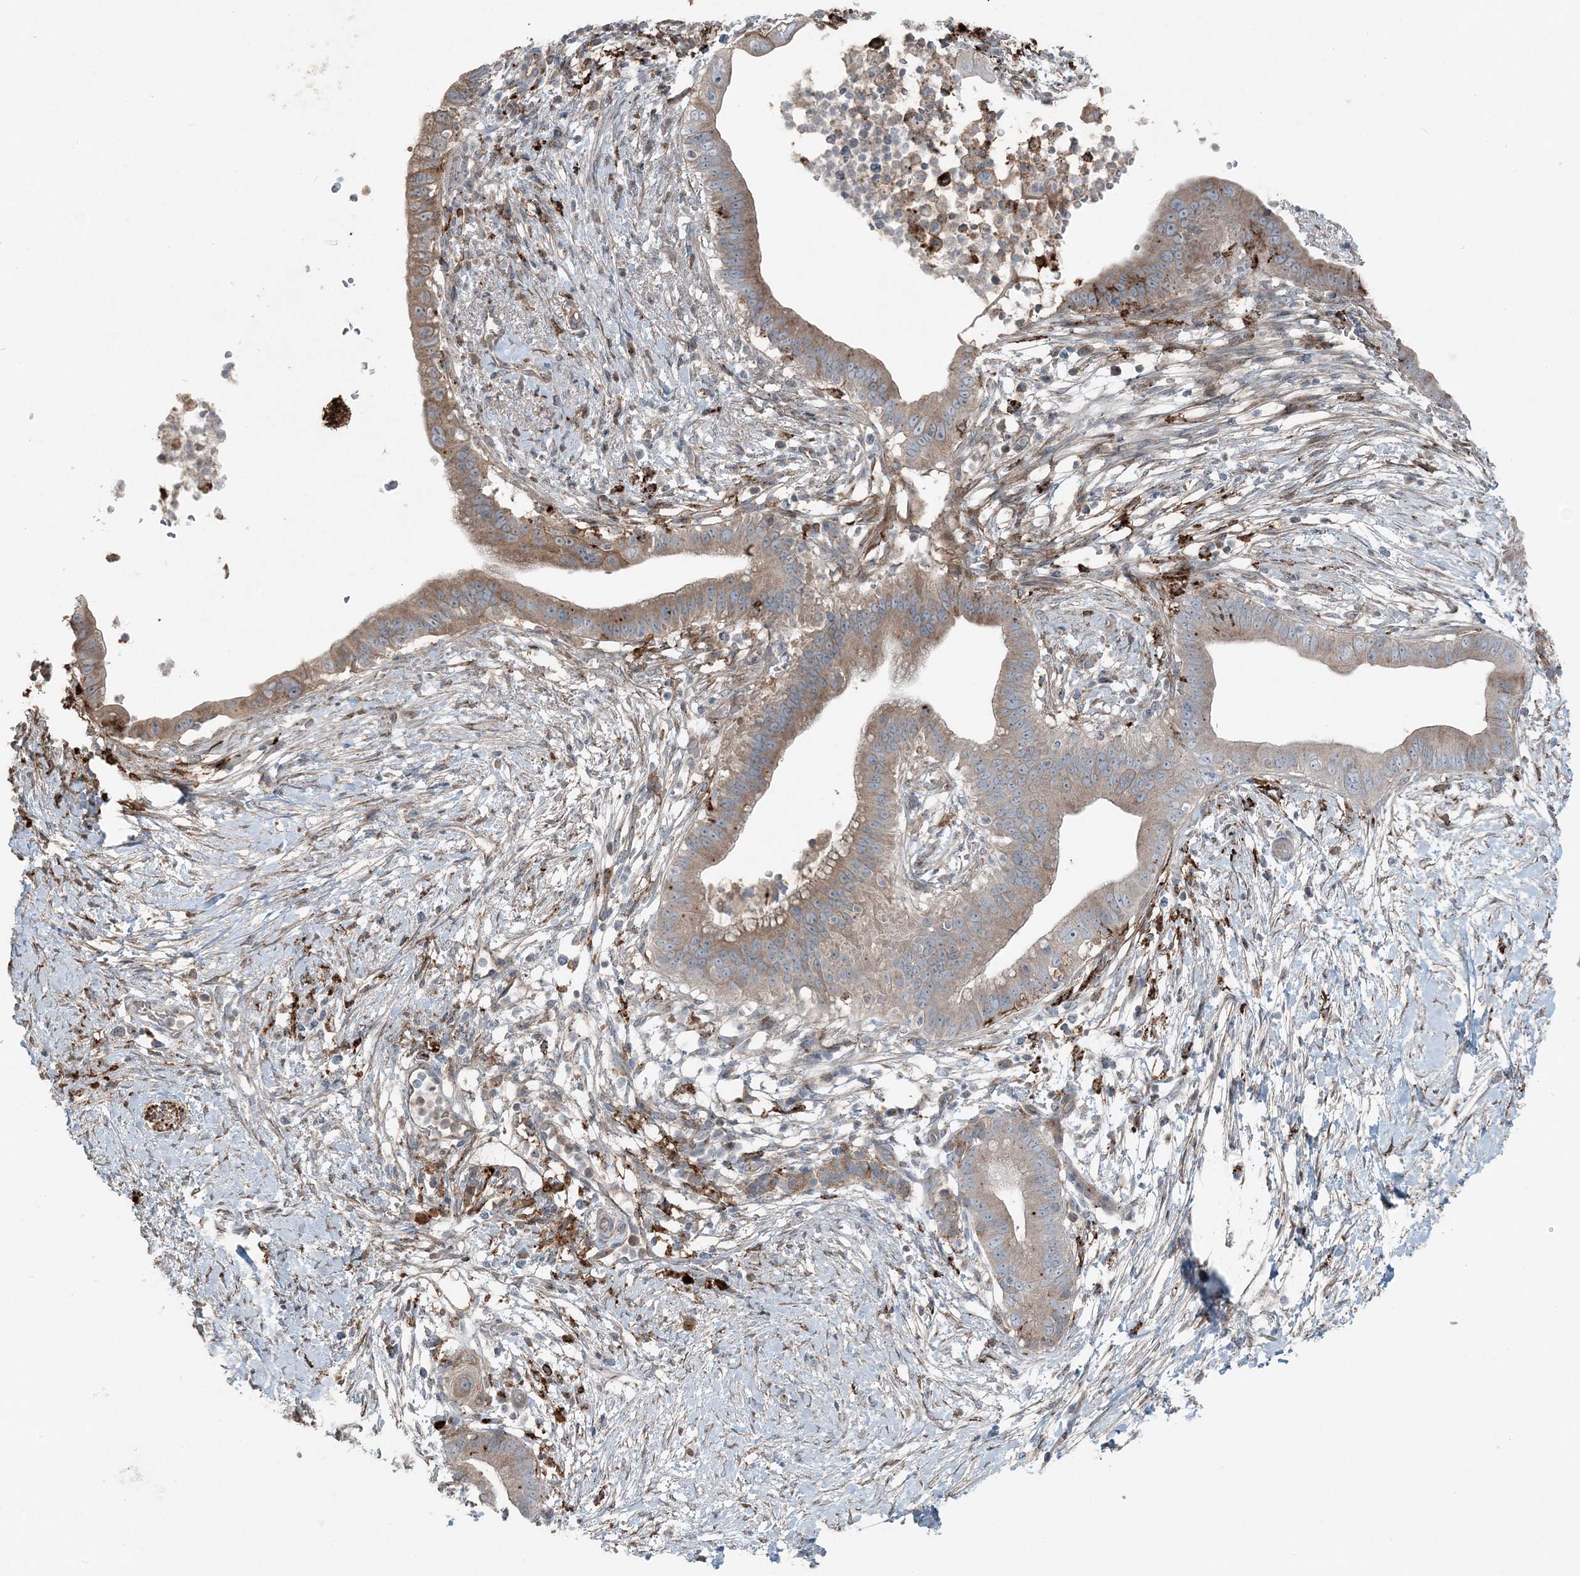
{"staining": {"intensity": "moderate", "quantity": ">75%", "location": "cytoplasmic/membranous"}, "tissue": "pancreatic cancer", "cell_type": "Tumor cells", "image_type": "cancer", "snomed": [{"axis": "morphology", "description": "Adenocarcinoma, NOS"}, {"axis": "topography", "description": "Pancreas"}], "caption": "This image demonstrates pancreatic adenocarcinoma stained with IHC to label a protein in brown. The cytoplasmic/membranous of tumor cells show moderate positivity for the protein. Nuclei are counter-stained blue.", "gene": "KY", "patient": {"sex": "male", "age": 68}}